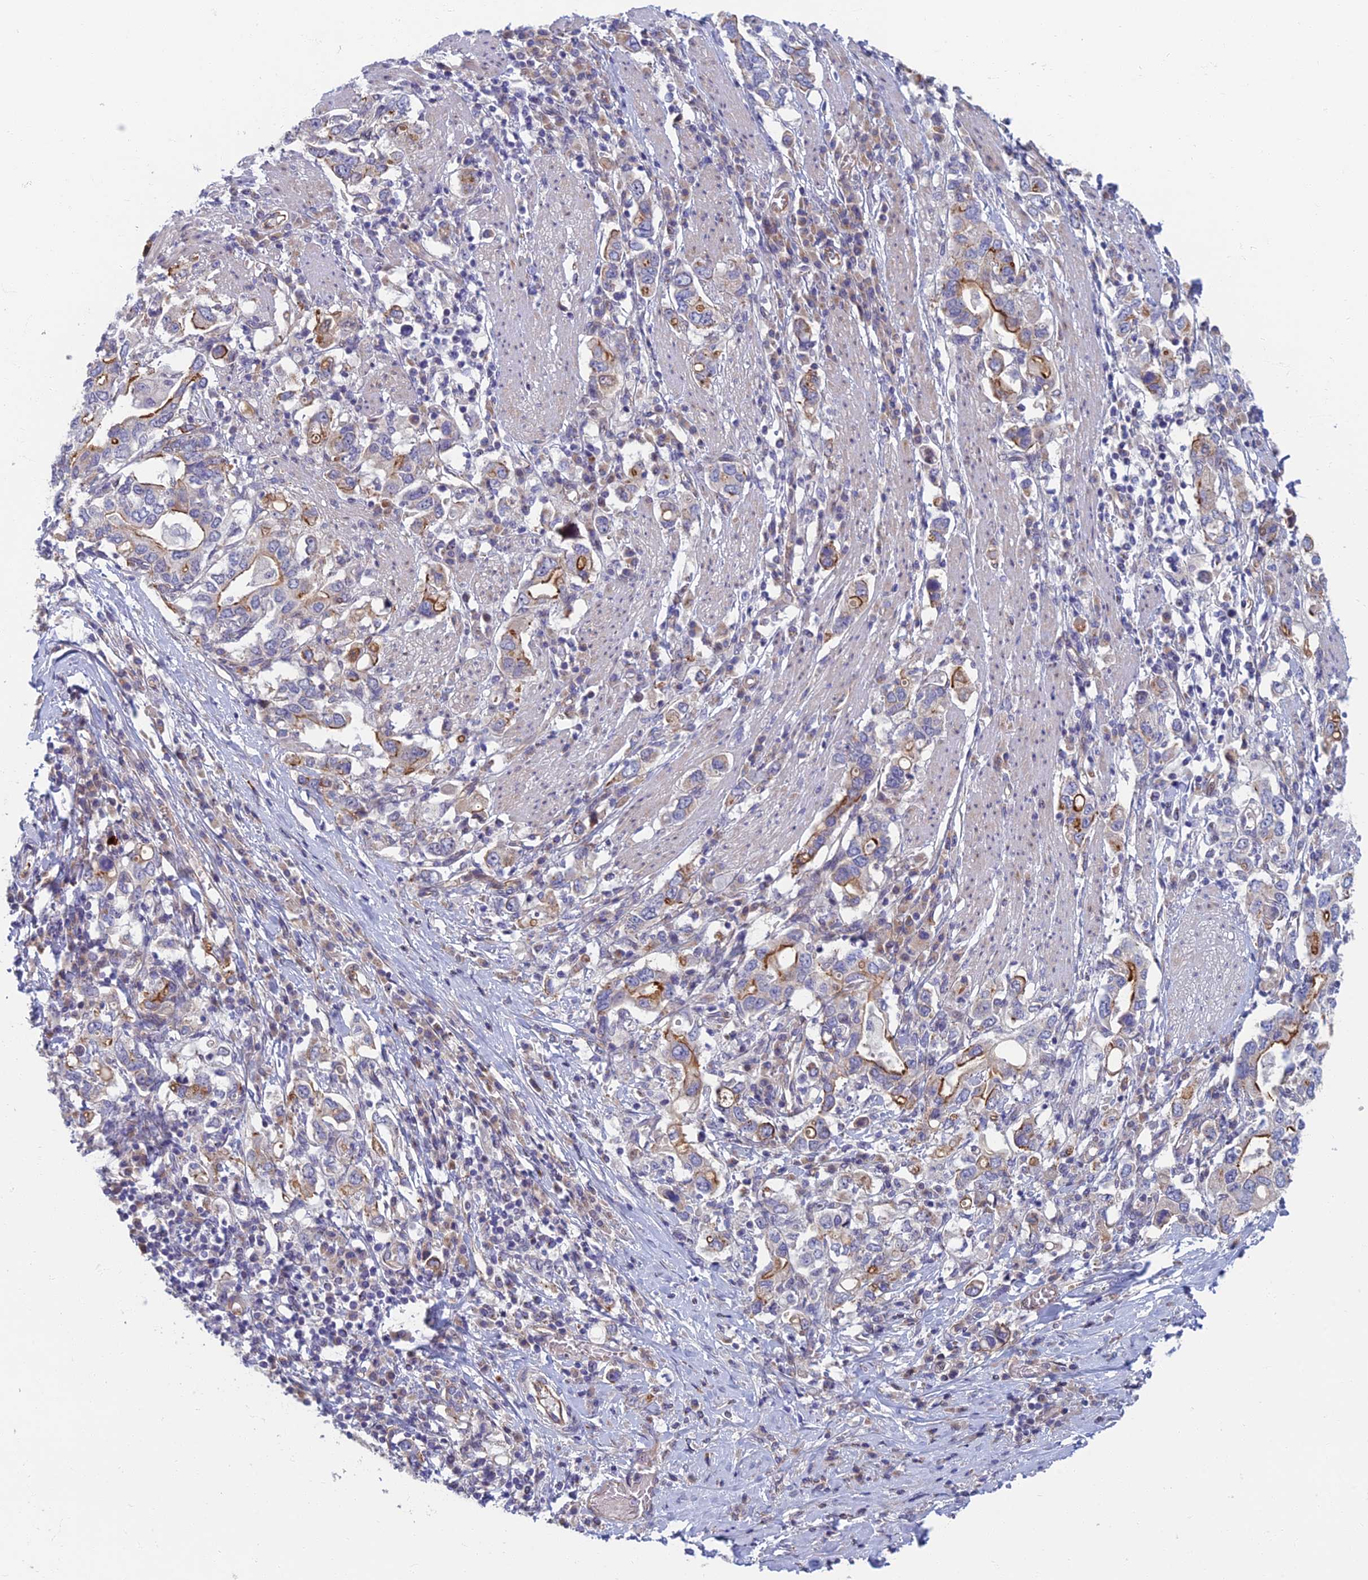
{"staining": {"intensity": "moderate", "quantity": "<25%", "location": "cytoplasmic/membranous"}, "tissue": "stomach cancer", "cell_type": "Tumor cells", "image_type": "cancer", "snomed": [{"axis": "morphology", "description": "Adenocarcinoma, NOS"}, {"axis": "topography", "description": "Stomach, upper"}, {"axis": "topography", "description": "Stomach"}], "caption": "Stomach adenocarcinoma was stained to show a protein in brown. There is low levels of moderate cytoplasmic/membranous expression in about <25% of tumor cells. (Brightfield microscopy of DAB IHC at high magnification).", "gene": "RHBDL2", "patient": {"sex": "male", "age": 62}}